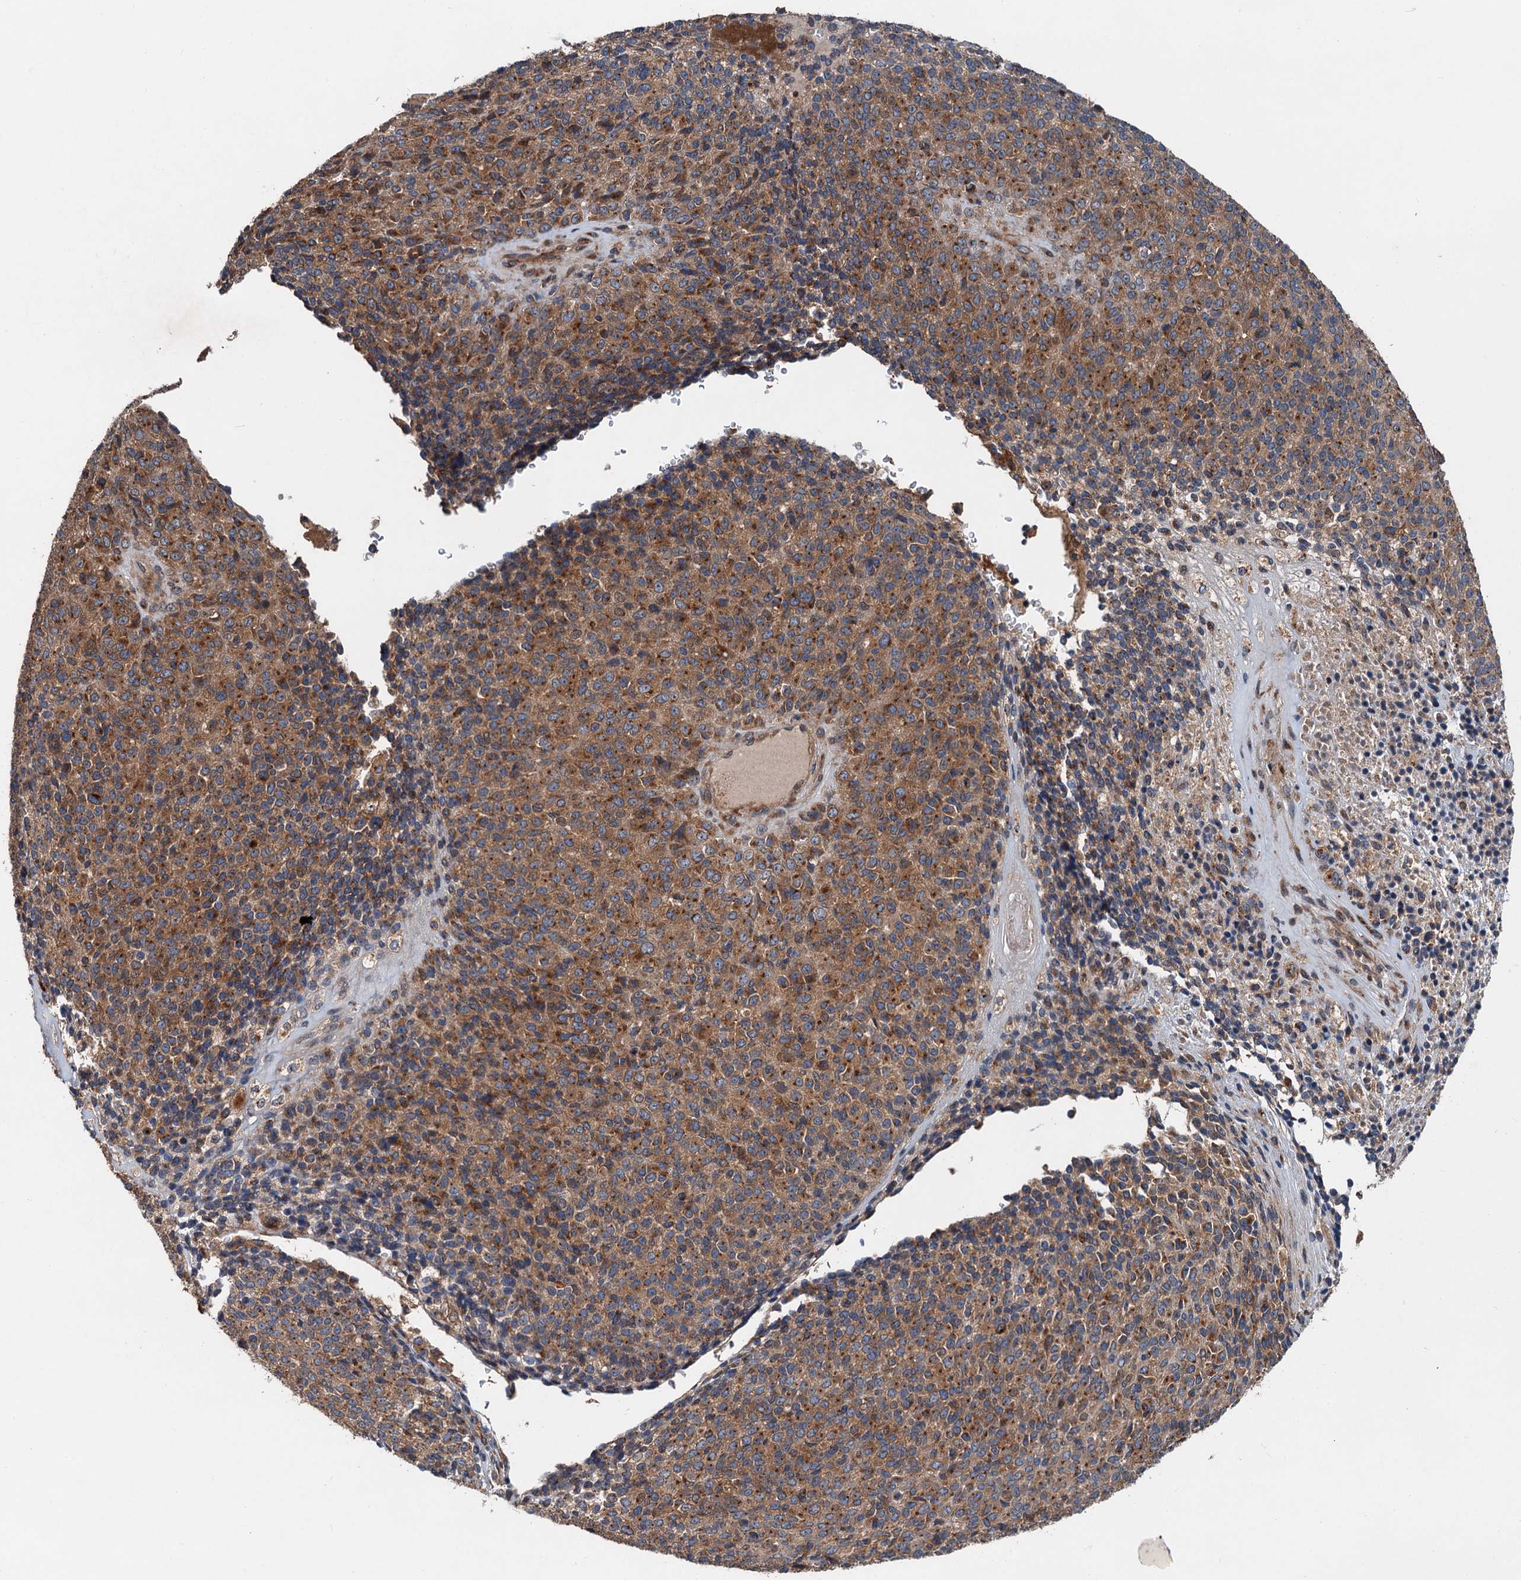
{"staining": {"intensity": "moderate", "quantity": ">75%", "location": "cytoplasmic/membranous"}, "tissue": "melanoma", "cell_type": "Tumor cells", "image_type": "cancer", "snomed": [{"axis": "morphology", "description": "Malignant melanoma, Metastatic site"}, {"axis": "topography", "description": "Brain"}], "caption": "Immunohistochemistry histopathology image of neoplastic tissue: melanoma stained using immunohistochemistry exhibits medium levels of moderate protein expression localized specifically in the cytoplasmic/membranous of tumor cells, appearing as a cytoplasmic/membranous brown color.", "gene": "COG3", "patient": {"sex": "female", "age": 56}}